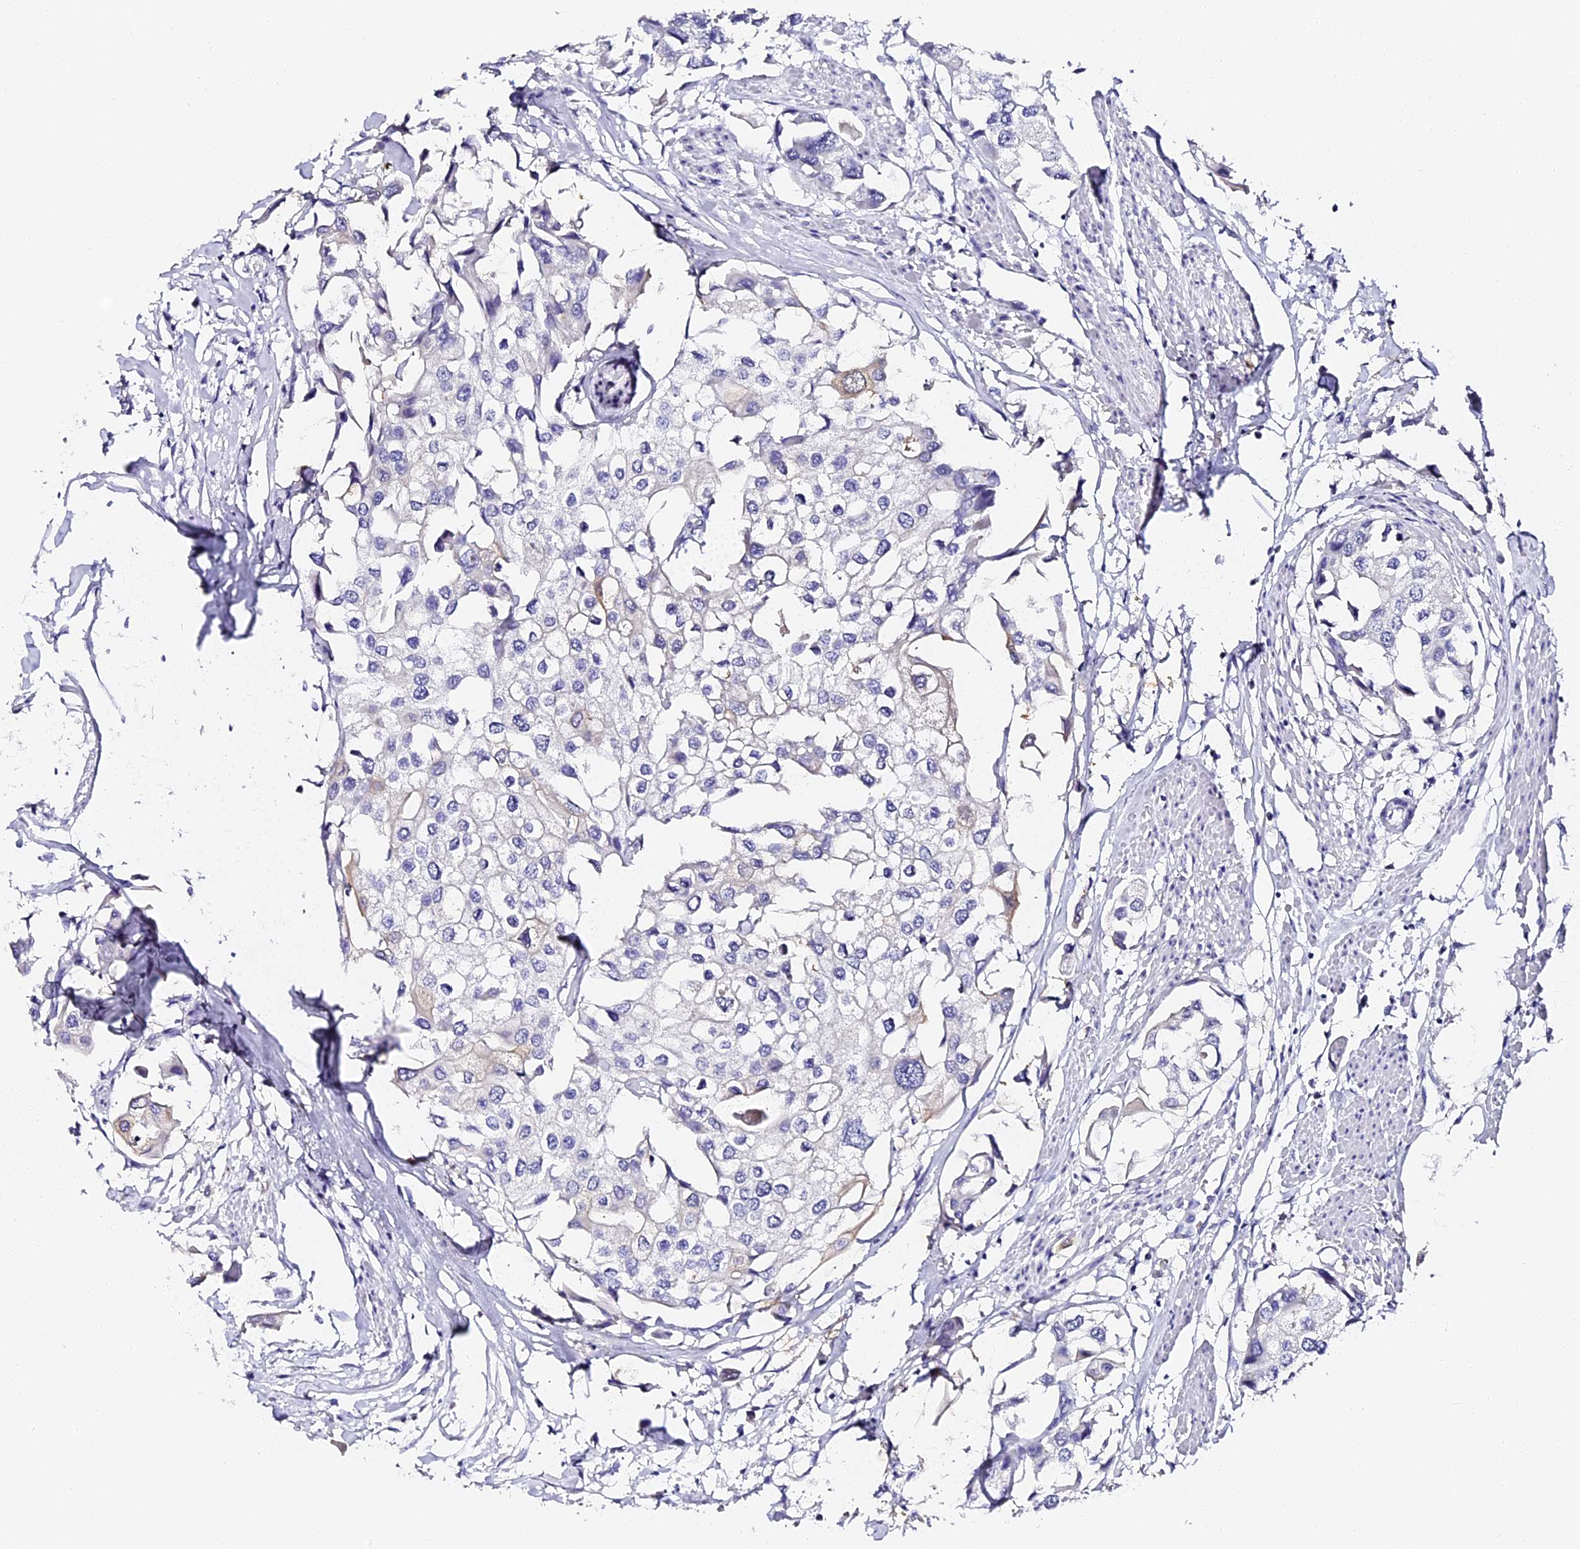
{"staining": {"intensity": "negative", "quantity": "none", "location": "none"}, "tissue": "urothelial cancer", "cell_type": "Tumor cells", "image_type": "cancer", "snomed": [{"axis": "morphology", "description": "Urothelial carcinoma, High grade"}, {"axis": "topography", "description": "Urinary bladder"}], "caption": "This is an IHC image of human urothelial cancer. There is no positivity in tumor cells.", "gene": "VPS33B", "patient": {"sex": "male", "age": 64}}